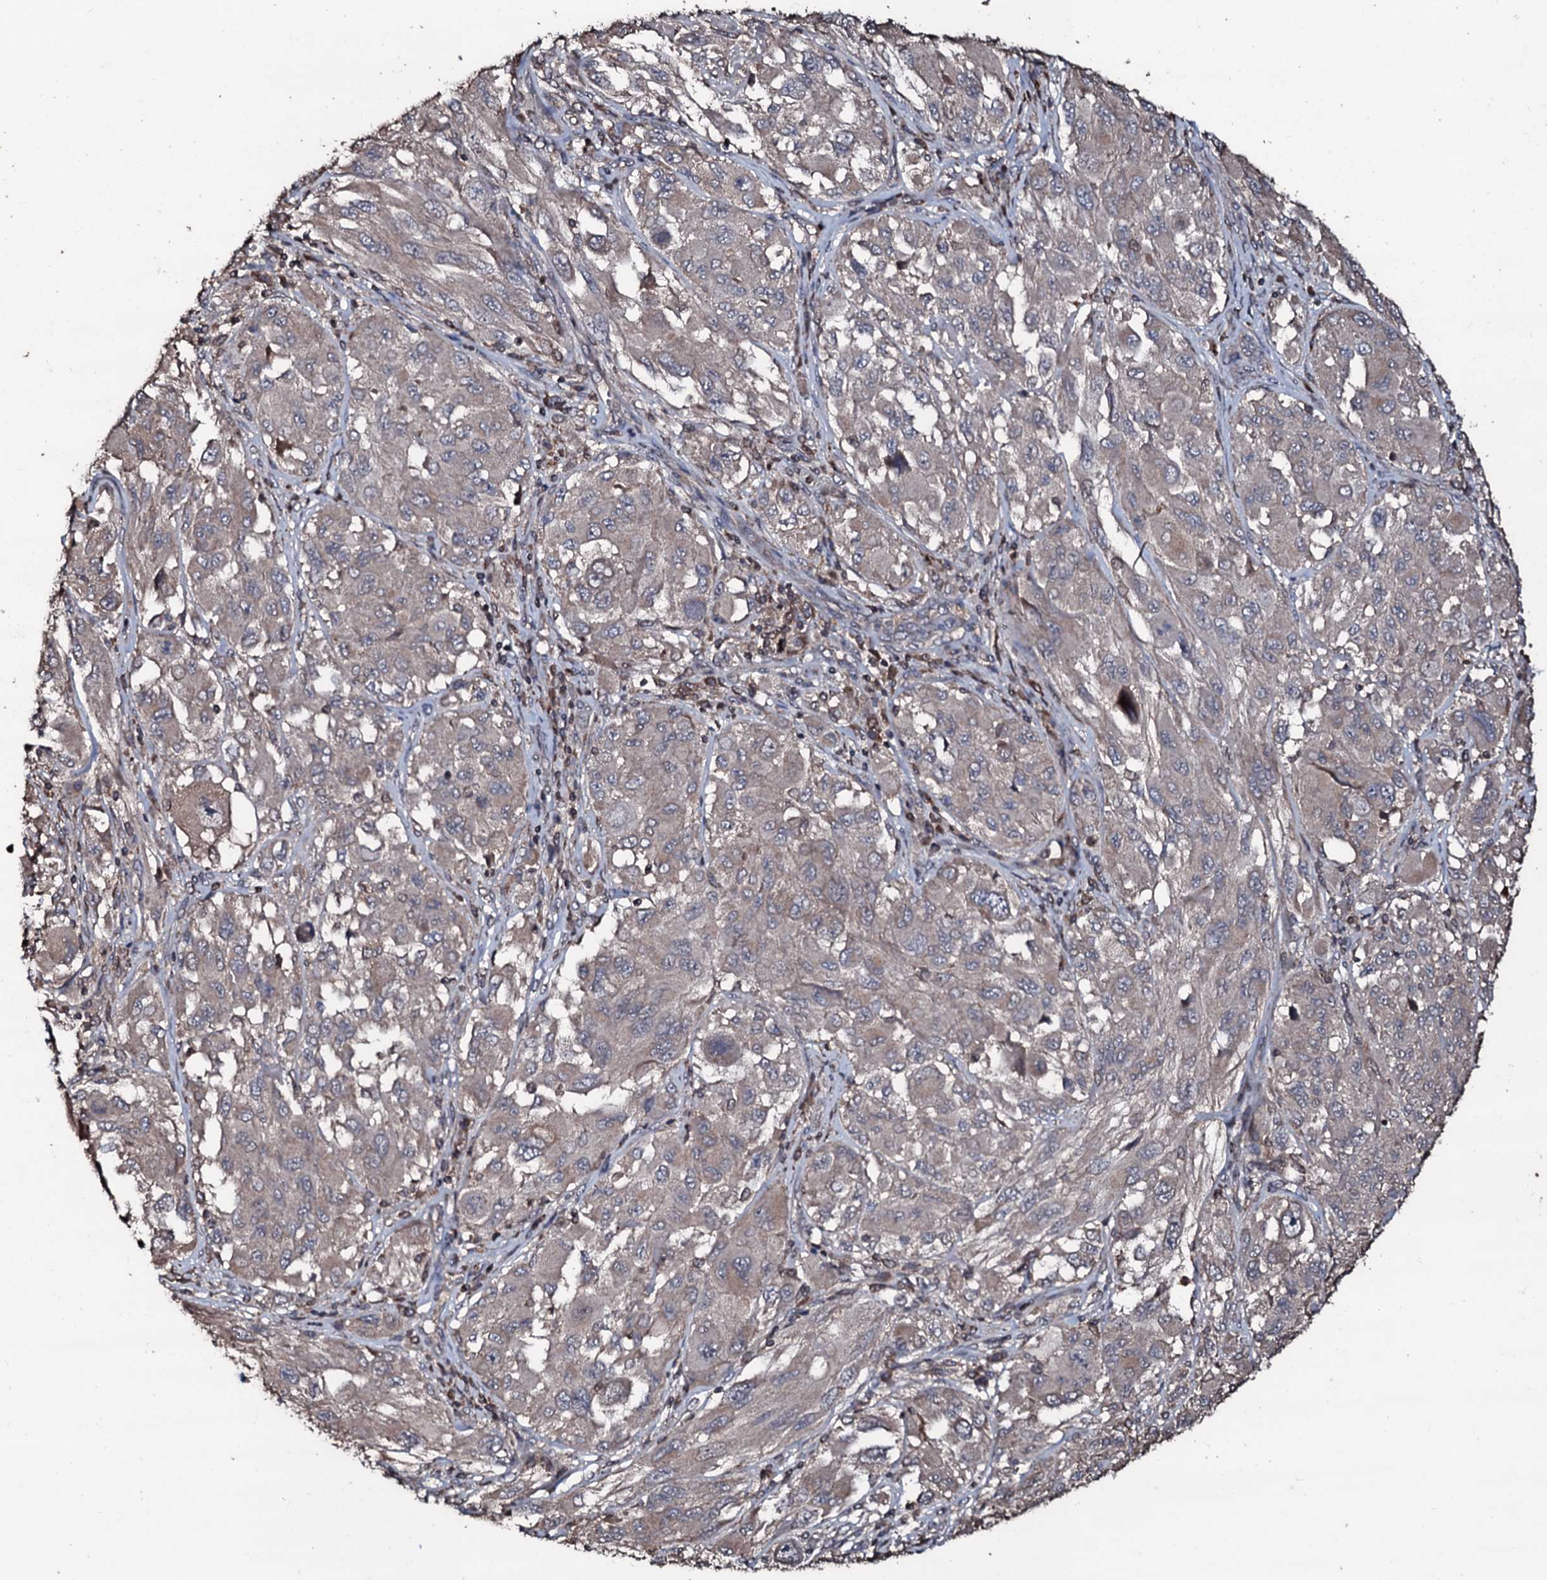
{"staining": {"intensity": "weak", "quantity": "25%-75%", "location": "cytoplasmic/membranous"}, "tissue": "melanoma", "cell_type": "Tumor cells", "image_type": "cancer", "snomed": [{"axis": "morphology", "description": "Malignant melanoma, NOS"}, {"axis": "topography", "description": "Skin"}], "caption": "Immunohistochemical staining of malignant melanoma shows weak cytoplasmic/membranous protein expression in approximately 25%-75% of tumor cells. The staining was performed using DAB (3,3'-diaminobenzidine), with brown indicating positive protein expression. Nuclei are stained blue with hematoxylin.", "gene": "SDHAF2", "patient": {"sex": "female", "age": 91}}